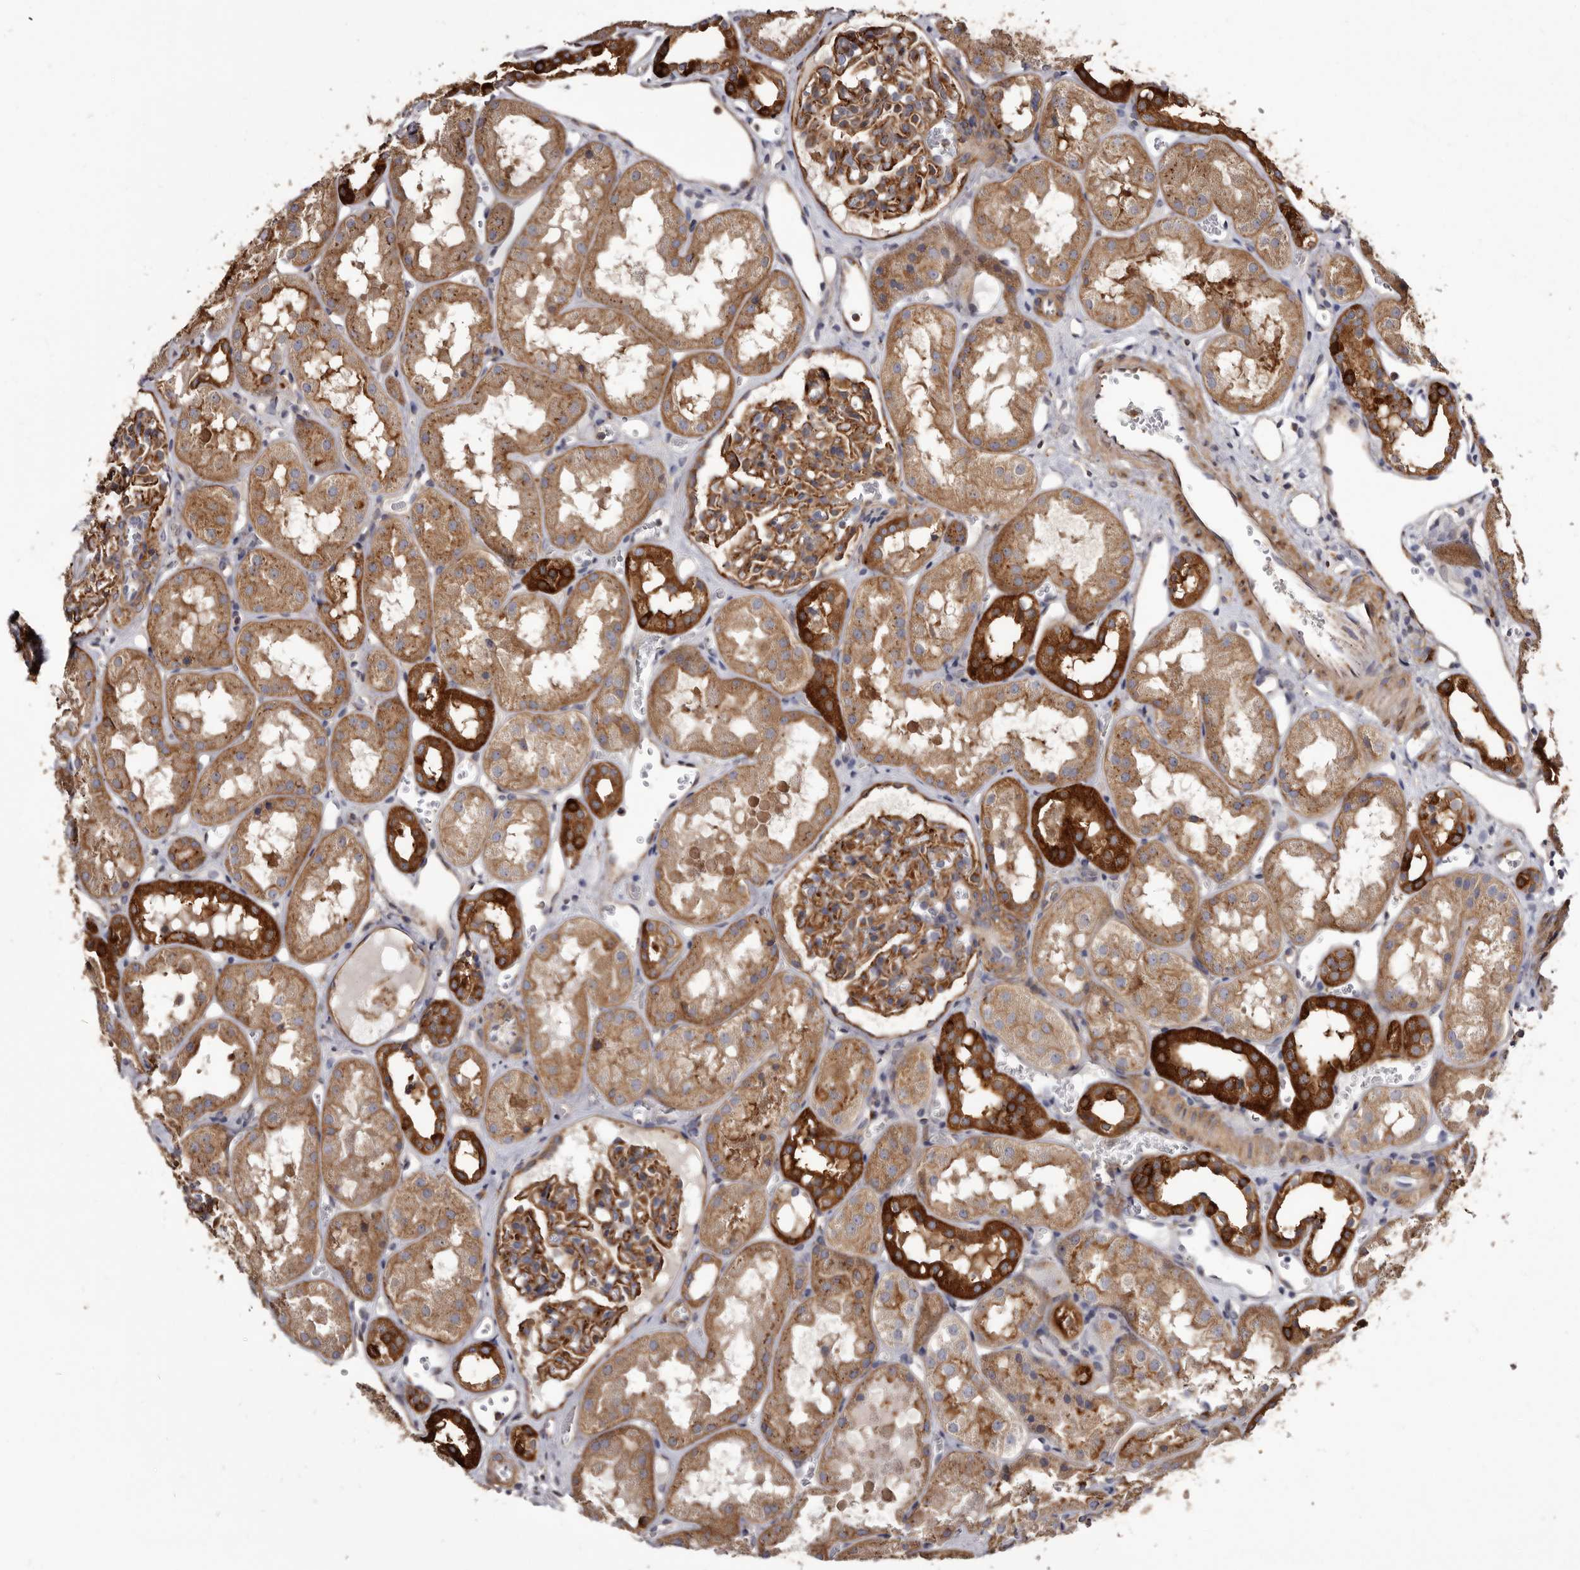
{"staining": {"intensity": "strong", "quantity": ">75%", "location": "cytoplasmic/membranous"}, "tissue": "kidney", "cell_type": "Cells in glomeruli", "image_type": "normal", "snomed": [{"axis": "morphology", "description": "Normal tissue, NOS"}, {"axis": "topography", "description": "Kidney"}], "caption": "Benign kidney shows strong cytoplasmic/membranous staining in about >75% of cells in glomeruli (DAB = brown stain, brightfield microscopy at high magnification)..", "gene": "TPD52", "patient": {"sex": "male", "age": 16}}